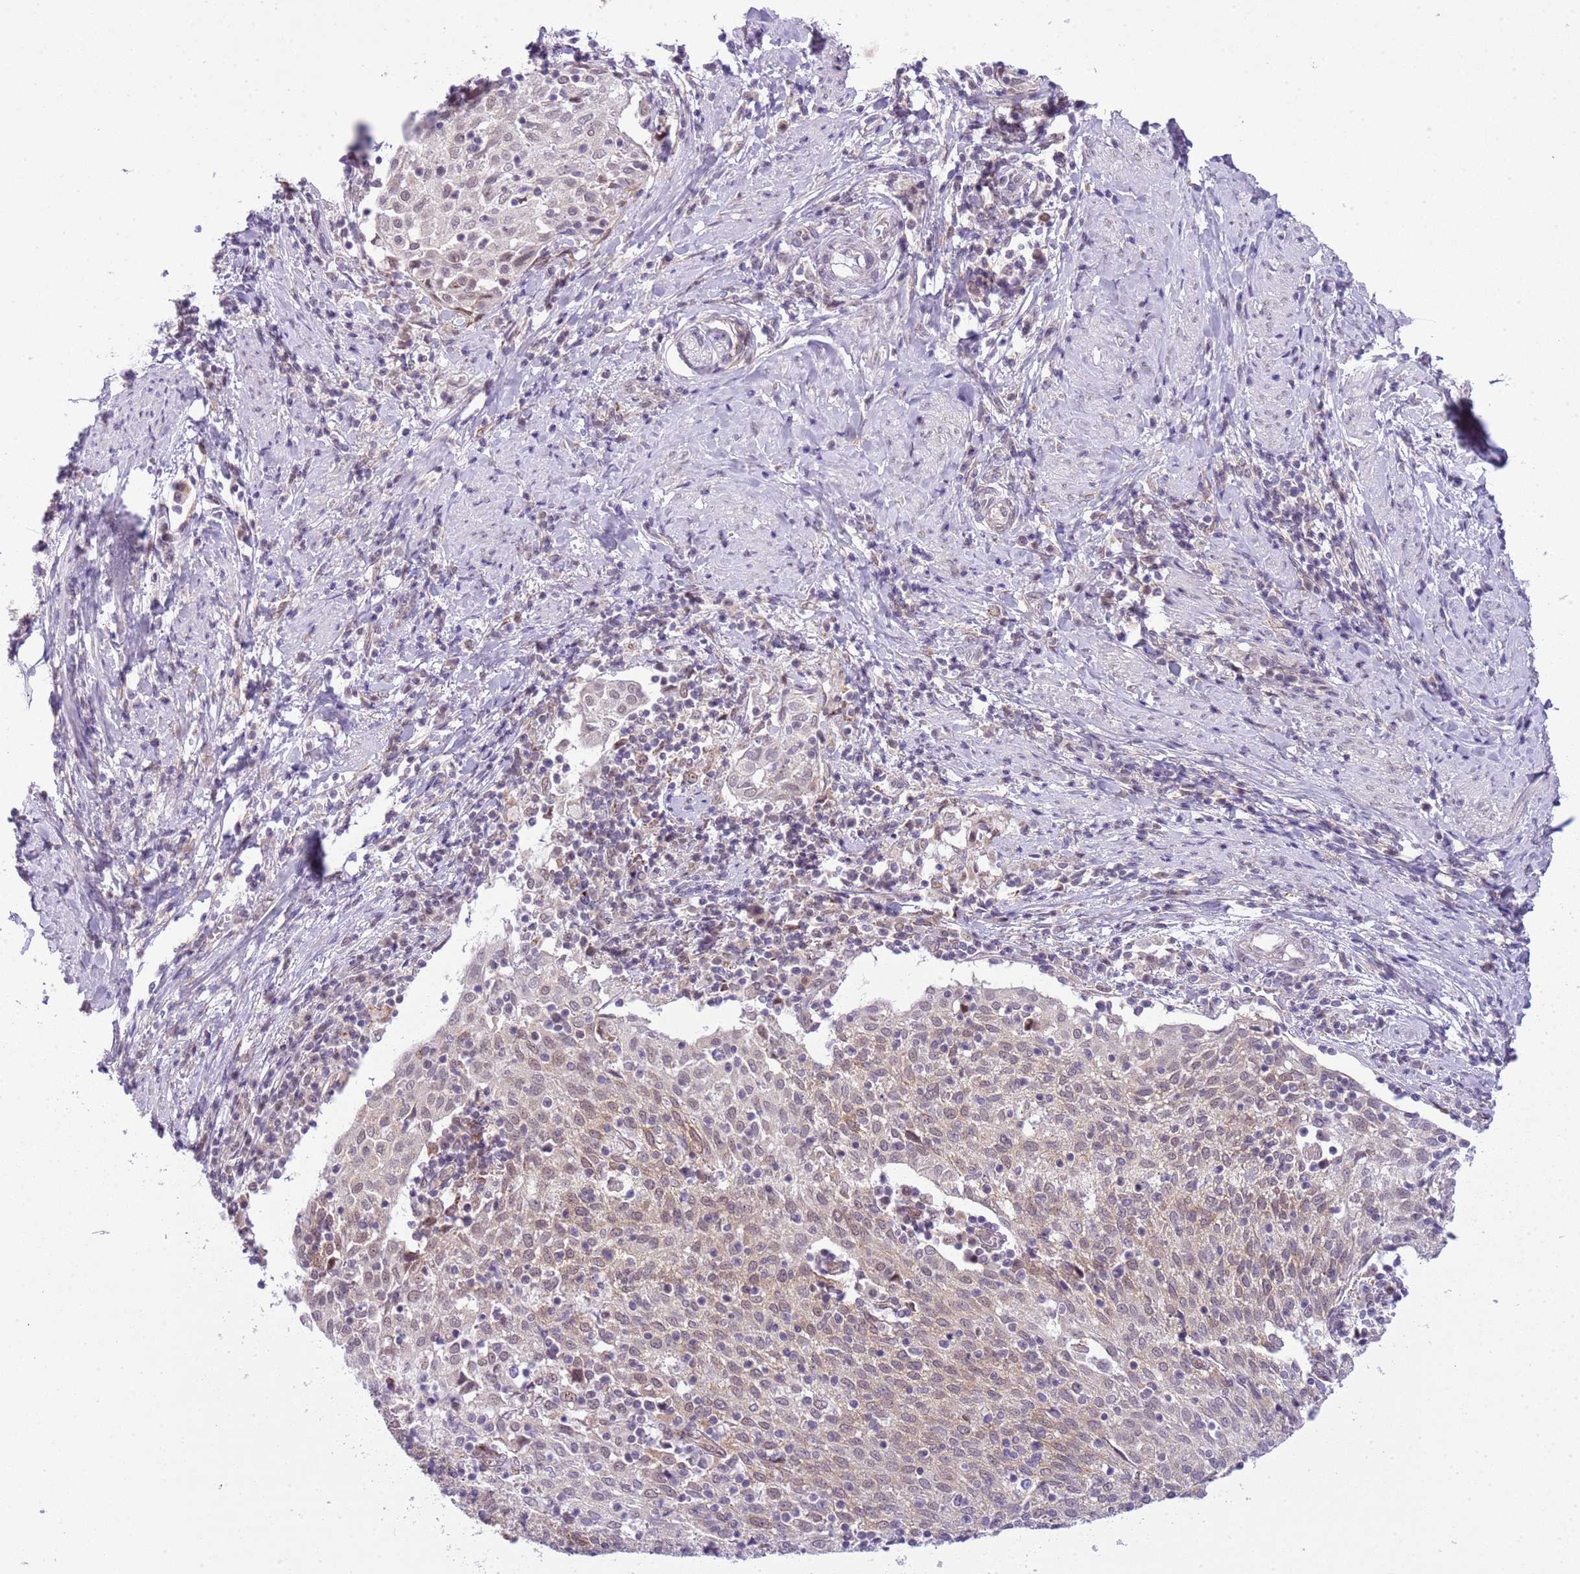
{"staining": {"intensity": "weak", "quantity": "25%-75%", "location": "cytoplasmic/membranous,nuclear"}, "tissue": "cervical cancer", "cell_type": "Tumor cells", "image_type": "cancer", "snomed": [{"axis": "morphology", "description": "Squamous cell carcinoma, NOS"}, {"axis": "topography", "description": "Cervix"}], "caption": "Immunohistochemistry (IHC) (DAB) staining of cervical cancer (squamous cell carcinoma) reveals weak cytoplasmic/membranous and nuclear protein staining in about 25%-75% of tumor cells.", "gene": "FAM120C", "patient": {"sex": "female", "age": 52}}